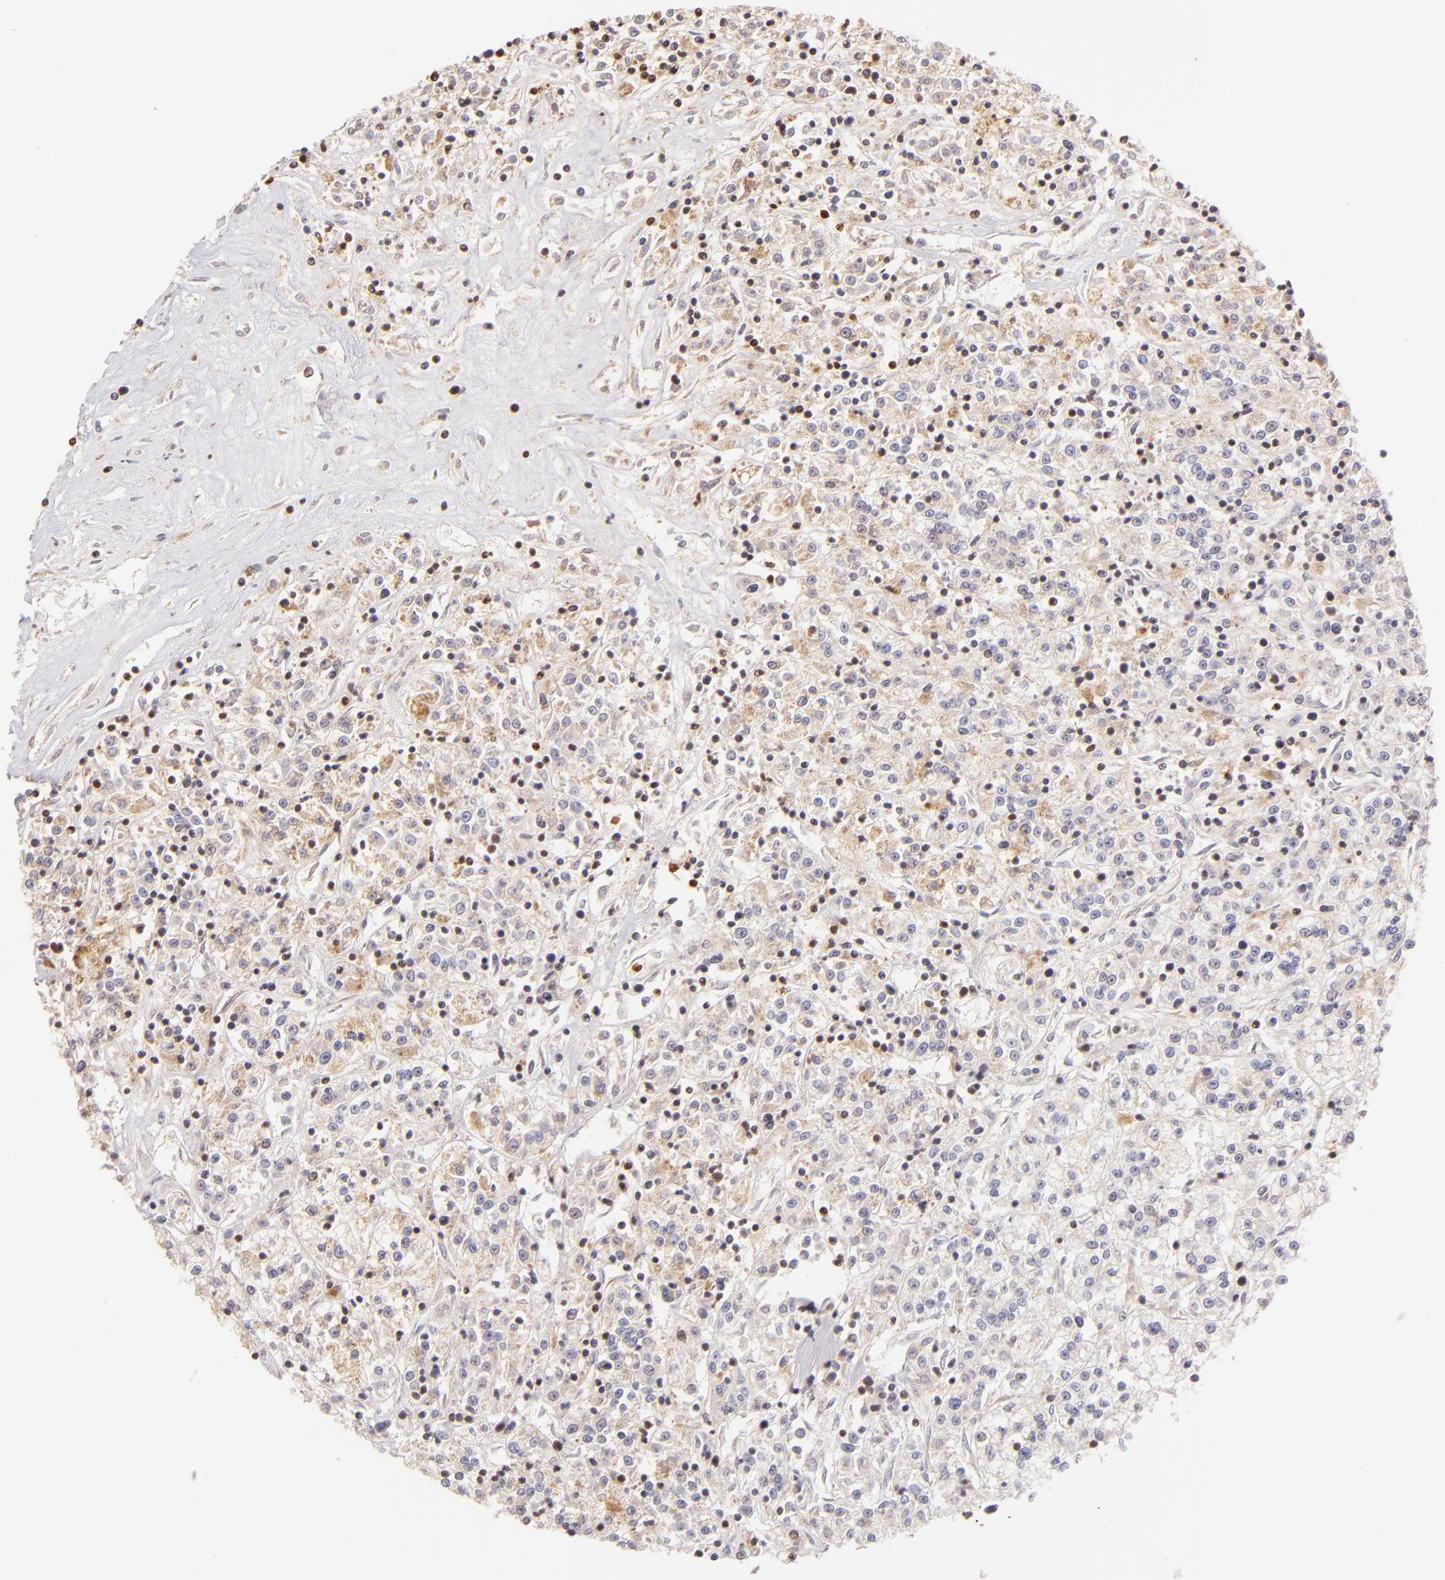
{"staining": {"intensity": "weak", "quantity": "25%-75%", "location": "cytoplasmic/membranous"}, "tissue": "renal cancer", "cell_type": "Tumor cells", "image_type": "cancer", "snomed": [{"axis": "morphology", "description": "Adenocarcinoma, NOS"}, {"axis": "topography", "description": "Kidney"}], "caption": "IHC photomicrograph of human renal cancer (adenocarcinoma) stained for a protein (brown), which reveals low levels of weak cytoplasmic/membranous staining in about 25%-75% of tumor cells.", "gene": "ZAP70", "patient": {"sex": "female", "age": 76}}